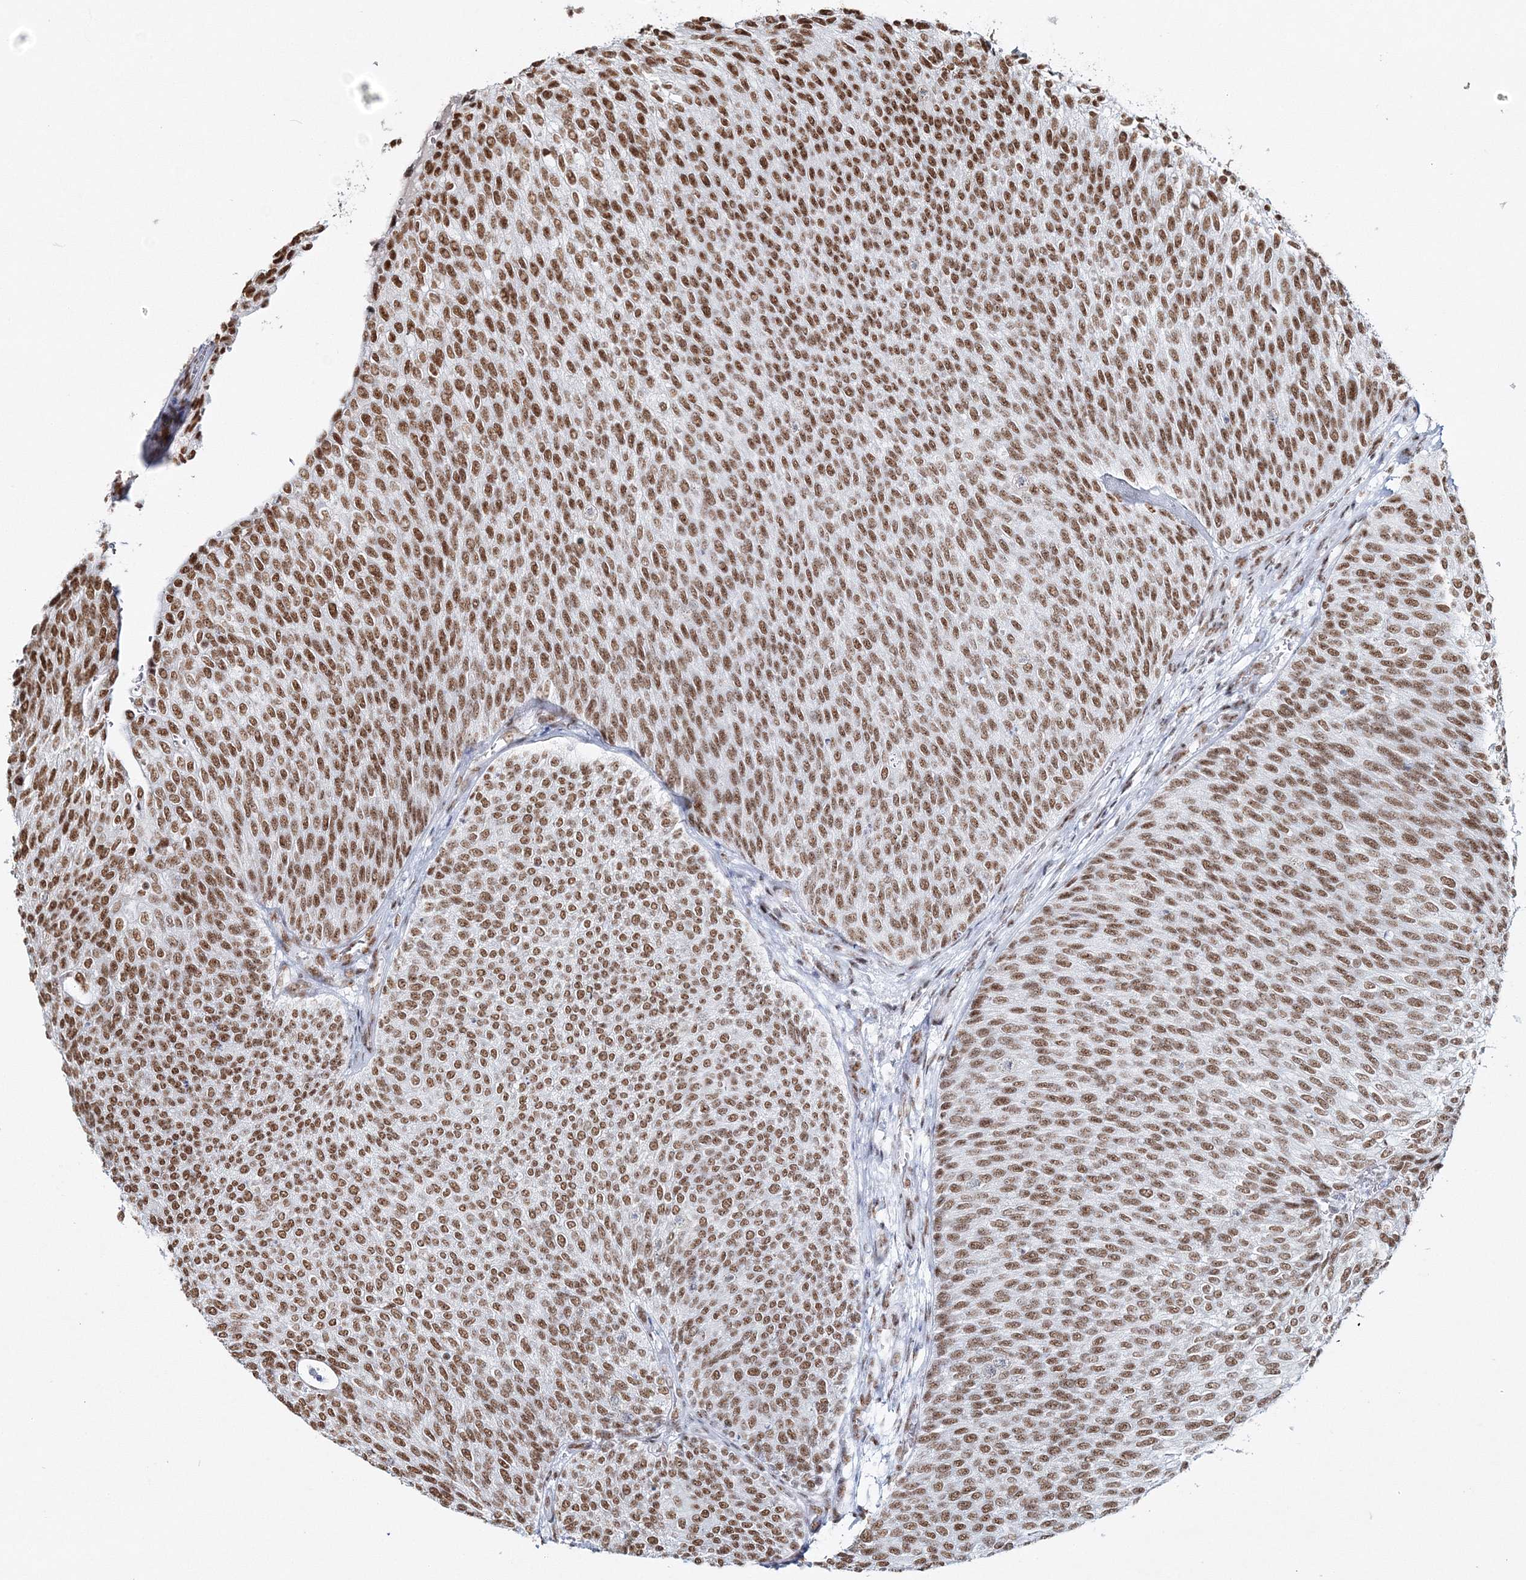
{"staining": {"intensity": "moderate", "quantity": ">75%", "location": "nuclear"}, "tissue": "urothelial cancer", "cell_type": "Tumor cells", "image_type": "cancer", "snomed": [{"axis": "morphology", "description": "Urothelial carcinoma, Low grade"}, {"axis": "topography", "description": "Urinary bladder"}], "caption": "A photomicrograph showing moderate nuclear staining in approximately >75% of tumor cells in urothelial cancer, as visualized by brown immunohistochemical staining.", "gene": "QRICH1", "patient": {"sex": "female", "age": 79}}